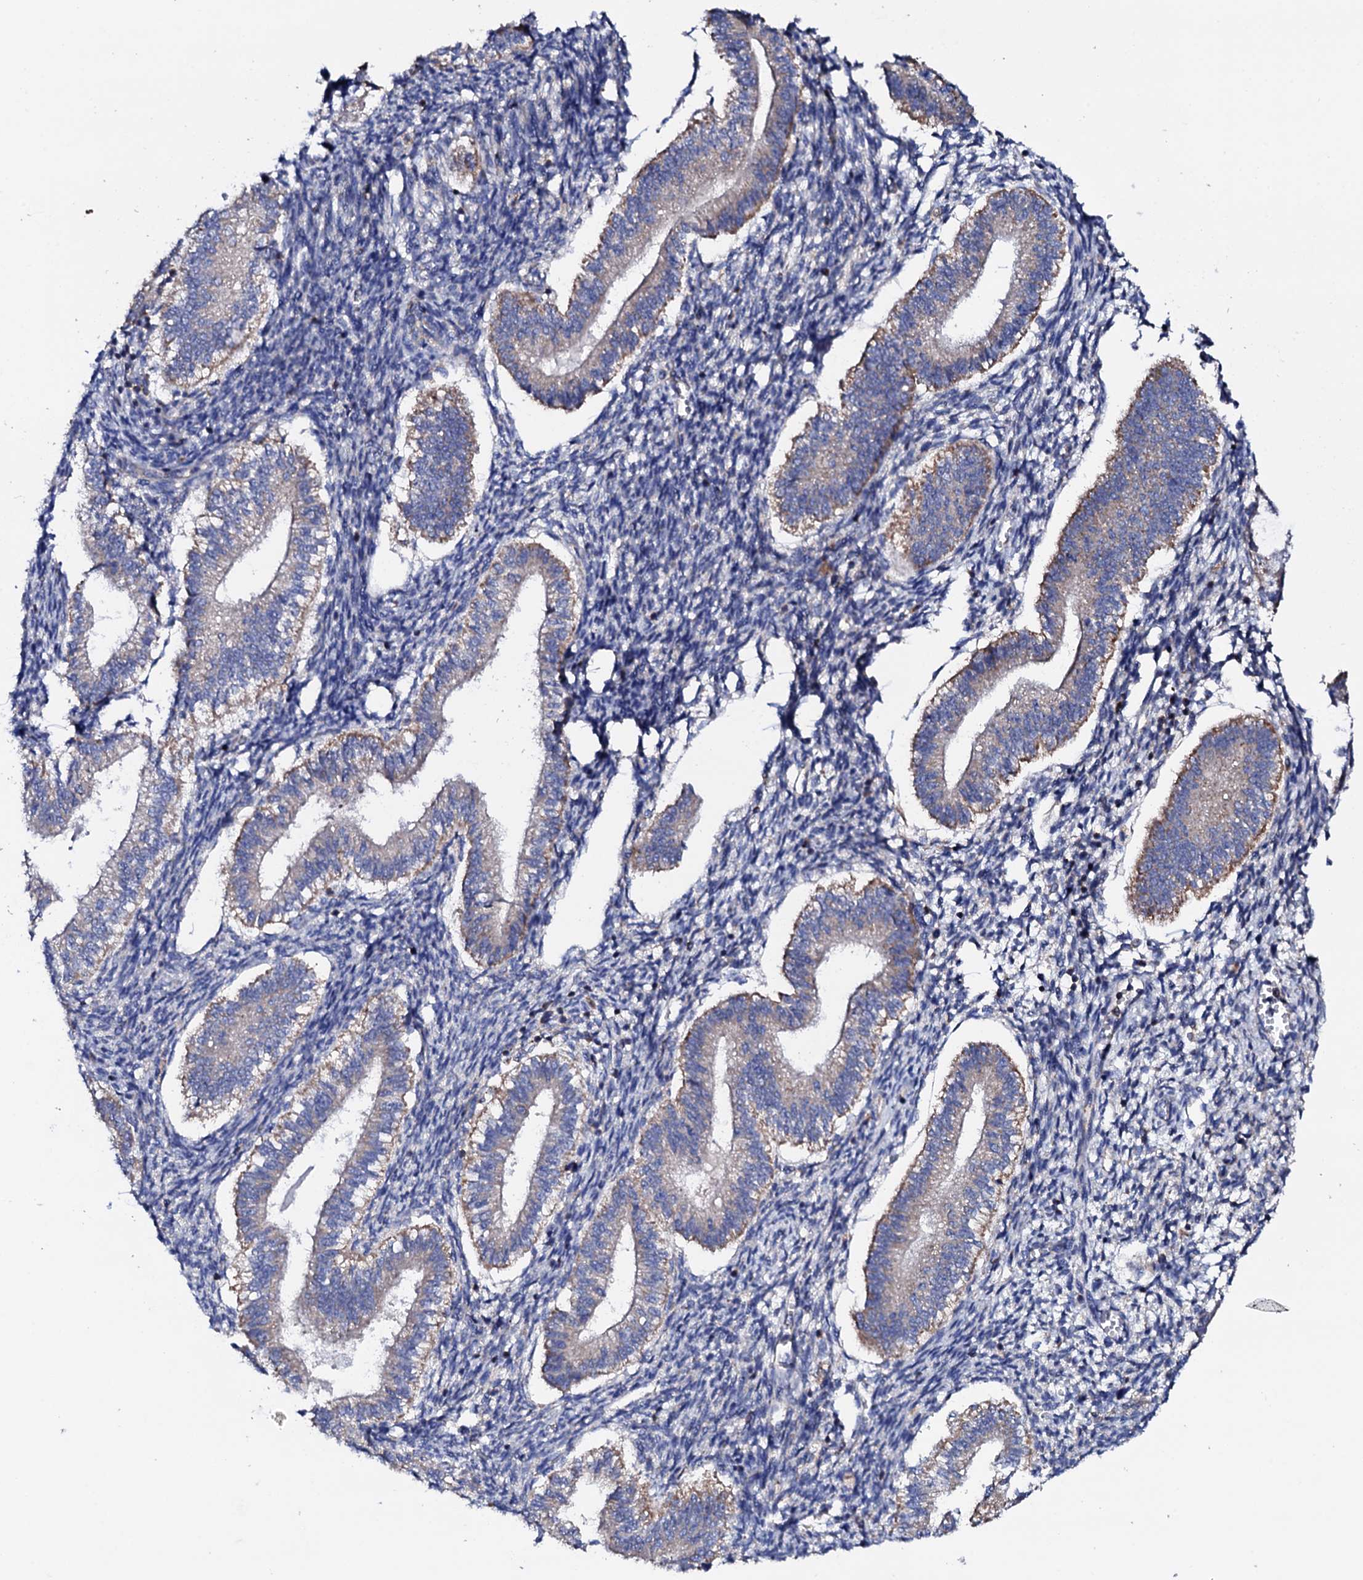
{"staining": {"intensity": "negative", "quantity": "none", "location": "none"}, "tissue": "endometrium", "cell_type": "Cells in endometrial stroma", "image_type": "normal", "snomed": [{"axis": "morphology", "description": "Normal tissue, NOS"}, {"axis": "topography", "description": "Endometrium"}], "caption": "Cells in endometrial stroma show no significant protein staining in benign endometrium. (DAB immunohistochemistry, high magnification).", "gene": "TCAF2C", "patient": {"sex": "female", "age": 25}}